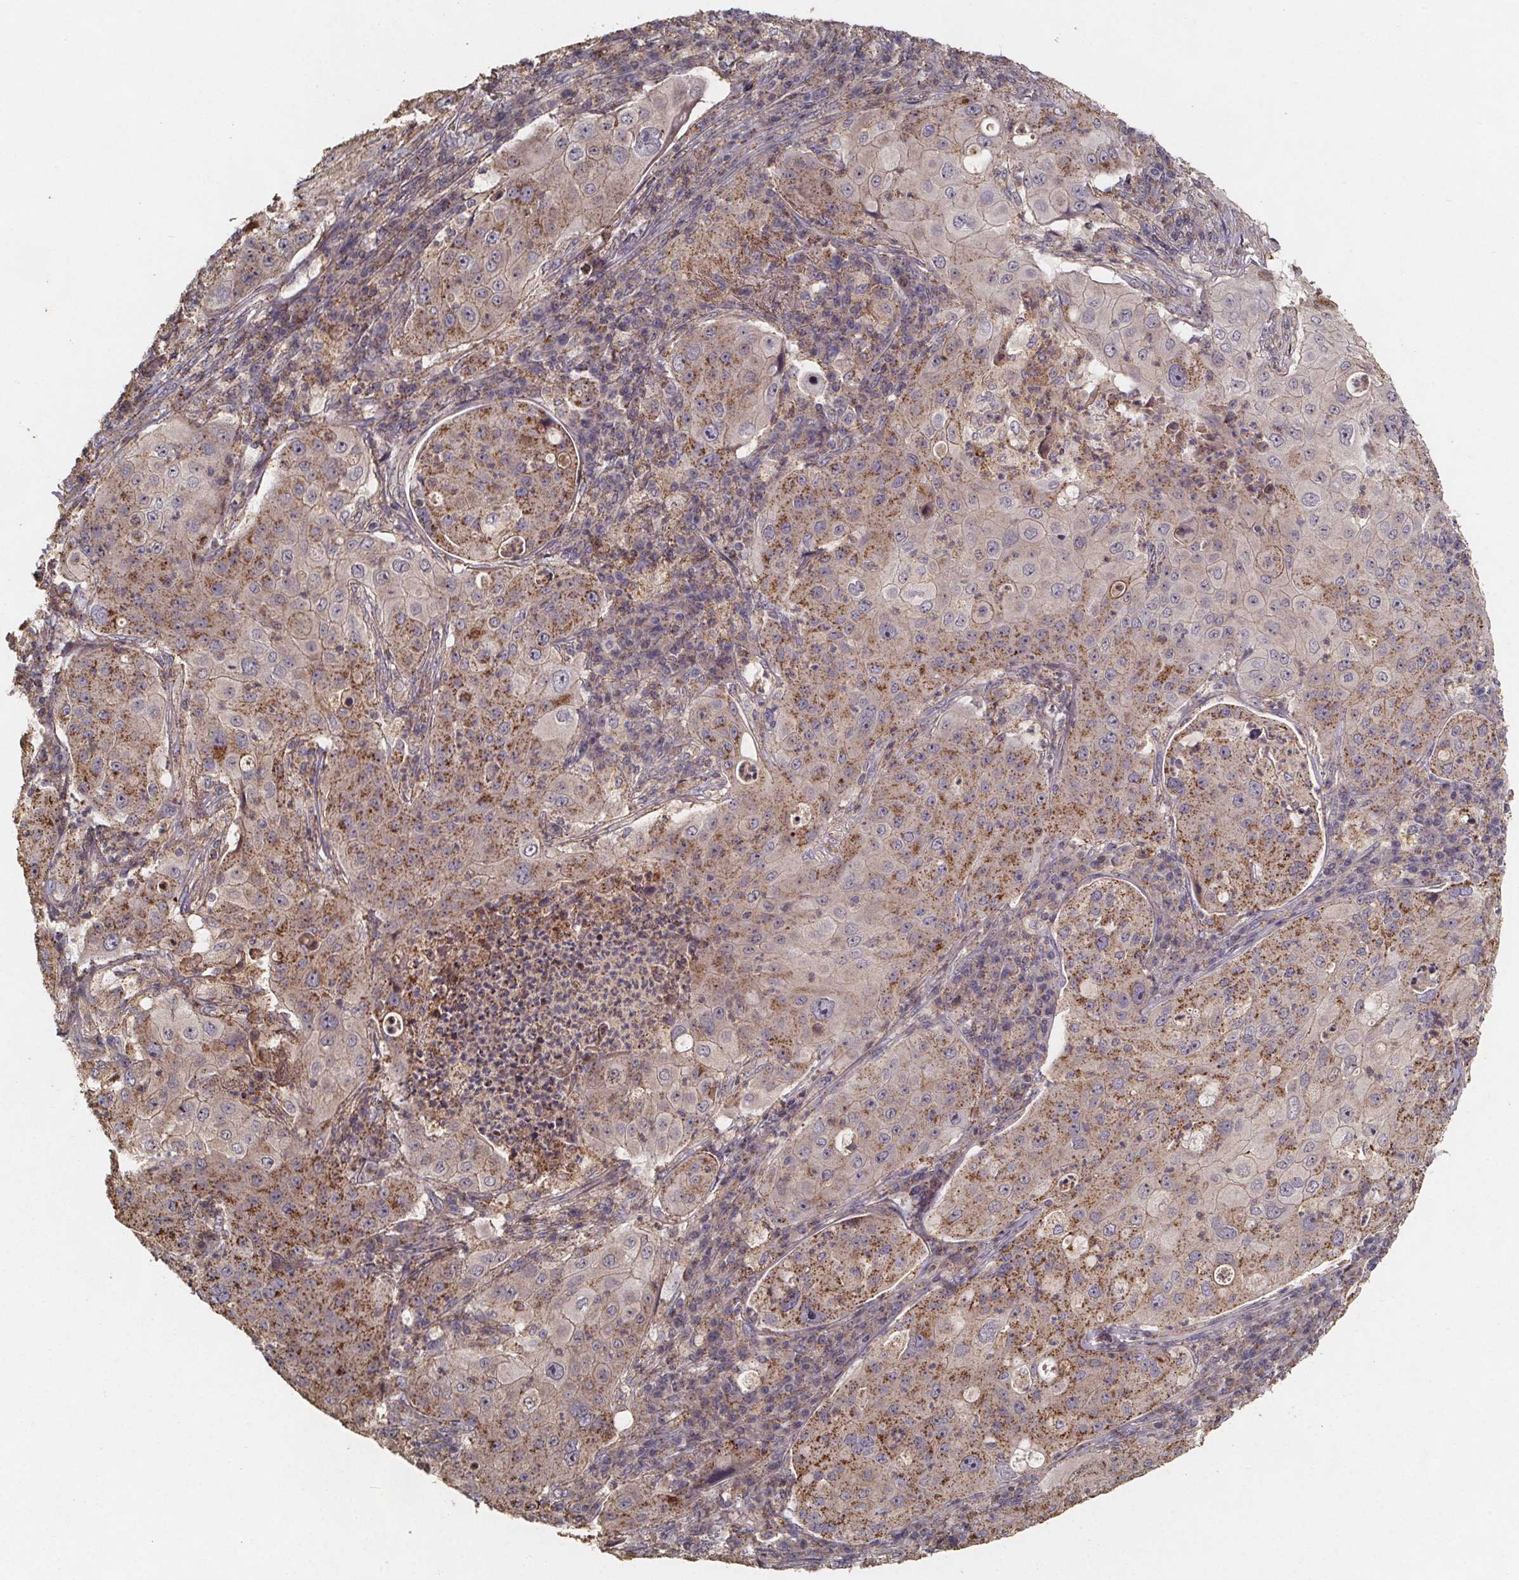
{"staining": {"intensity": "moderate", "quantity": ">75%", "location": "cytoplasmic/membranous"}, "tissue": "lung cancer", "cell_type": "Tumor cells", "image_type": "cancer", "snomed": [{"axis": "morphology", "description": "Squamous cell carcinoma, NOS"}, {"axis": "topography", "description": "Lung"}], "caption": "Human lung cancer (squamous cell carcinoma) stained with a brown dye exhibits moderate cytoplasmic/membranous positive positivity in approximately >75% of tumor cells.", "gene": "ZNF879", "patient": {"sex": "female", "age": 59}}